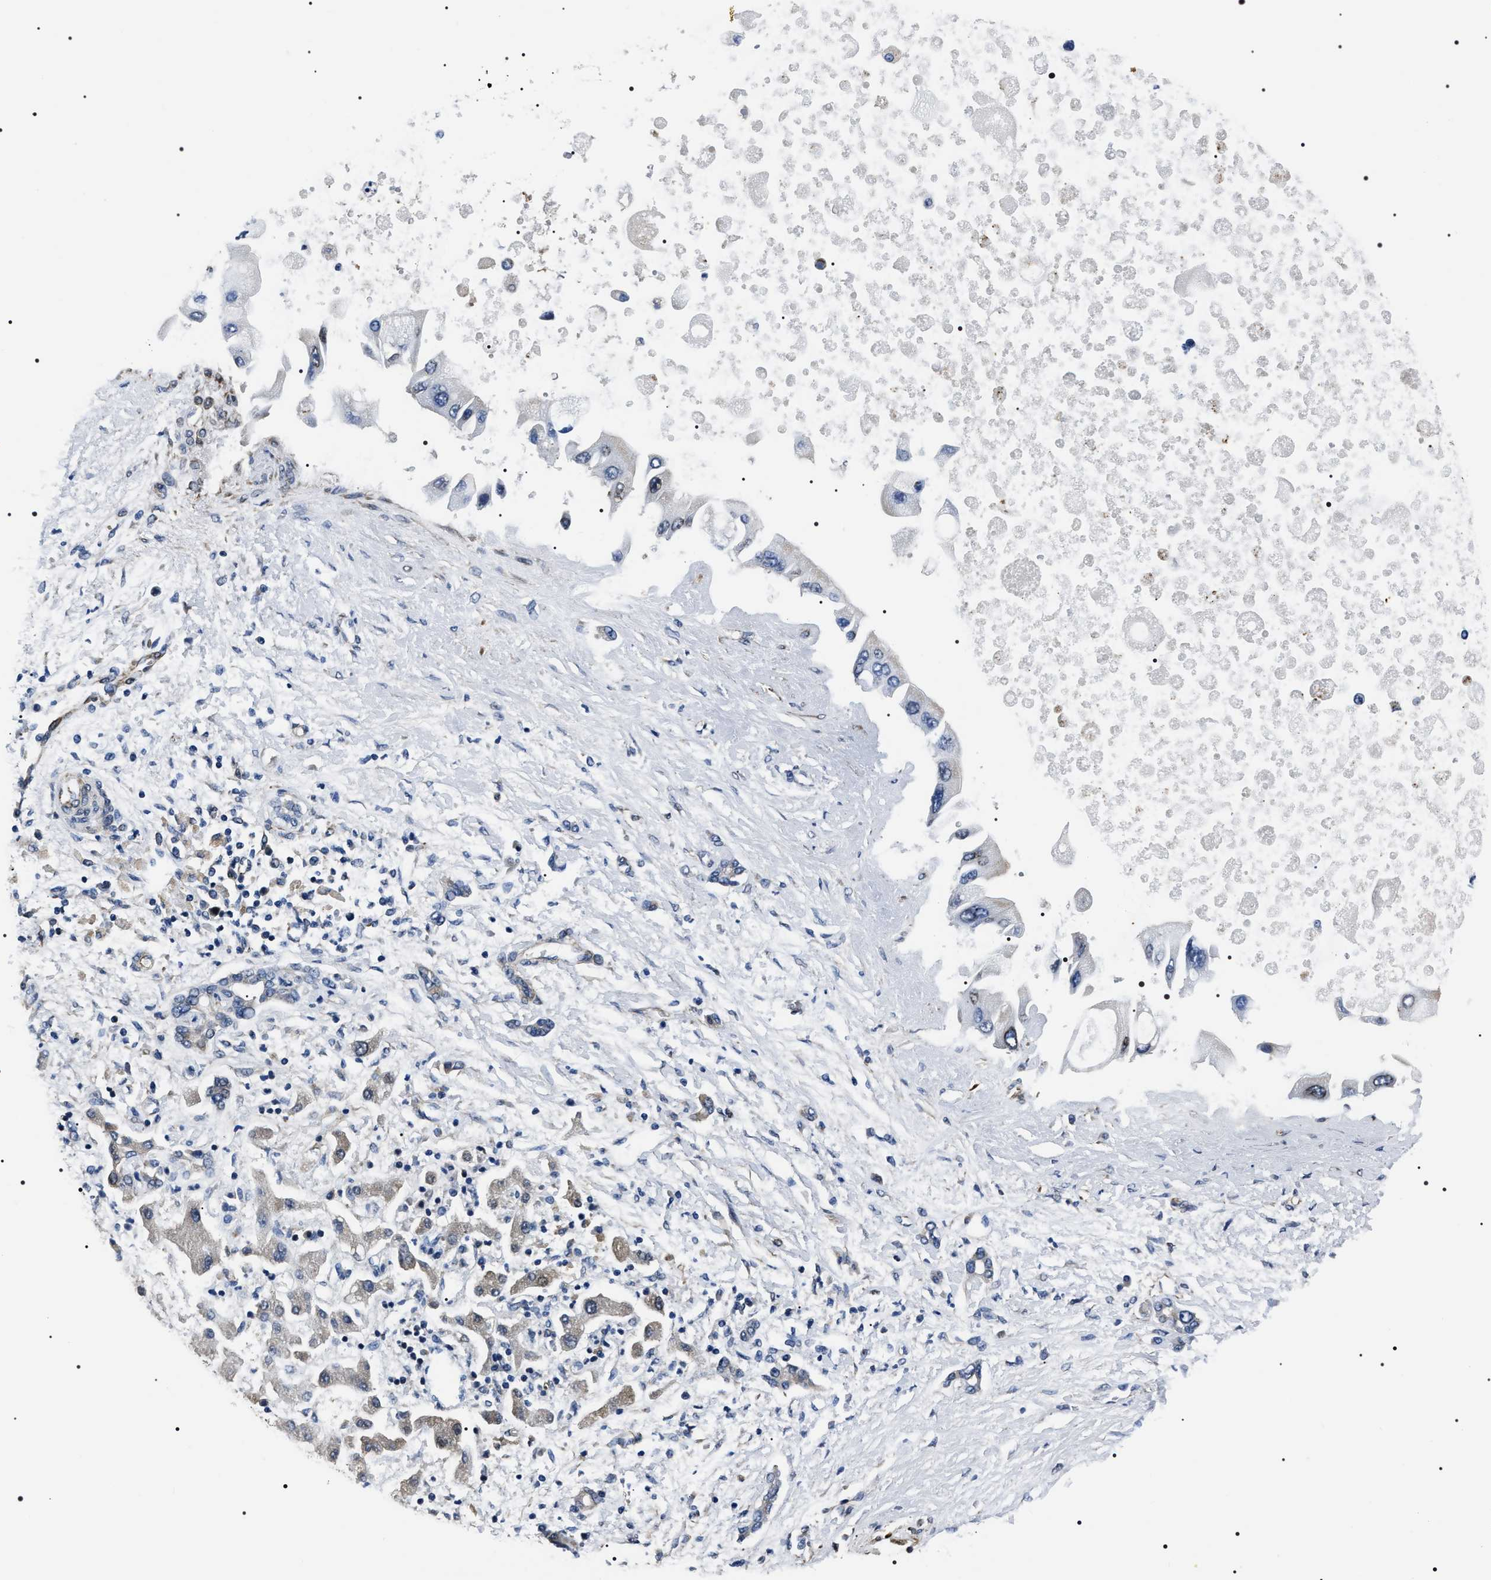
{"staining": {"intensity": "weak", "quantity": "<25%", "location": "cytoplasmic/membranous"}, "tissue": "liver cancer", "cell_type": "Tumor cells", "image_type": "cancer", "snomed": [{"axis": "morphology", "description": "Cholangiocarcinoma"}, {"axis": "topography", "description": "Liver"}], "caption": "A high-resolution photomicrograph shows immunohistochemistry (IHC) staining of liver cancer (cholangiocarcinoma), which shows no significant expression in tumor cells.", "gene": "BAG2", "patient": {"sex": "male", "age": 50}}